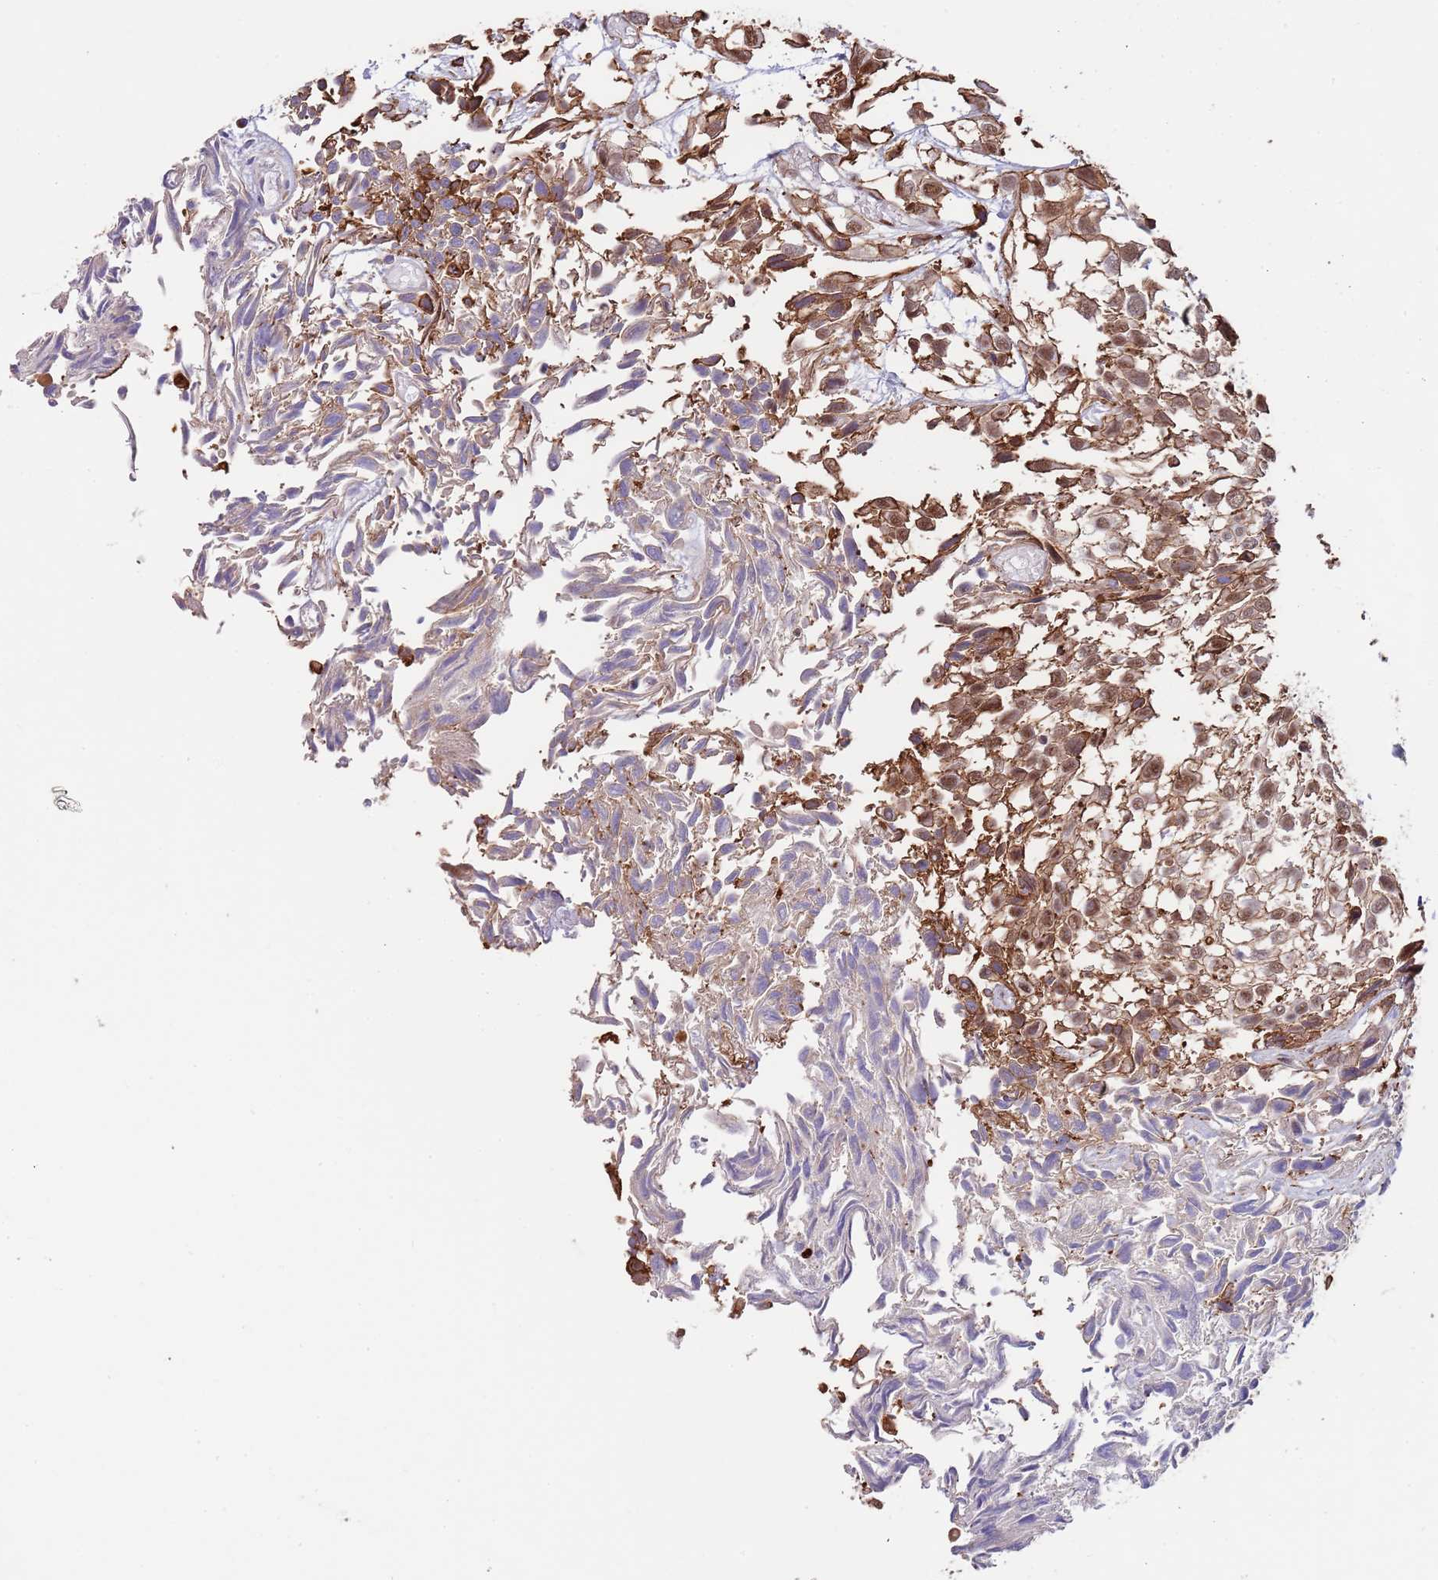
{"staining": {"intensity": "moderate", "quantity": ">75%", "location": "cytoplasmic/membranous,nuclear"}, "tissue": "urothelial cancer", "cell_type": "Tumor cells", "image_type": "cancer", "snomed": [{"axis": "morphology", "description": "Urothelial carcinoma, High grade"}, {"axis": "topography", "description": "Urinary bladder"}], "caption": "Immunohistochemical staining of human urothelial carcinoma (high-grade) exhibits medium levels of moderate cytoplasmic/membranous and nuclear expression in approximately >75% of tumor cells.", "gene": "BPNT1", "patient": {"sex": "male", "age": 56}}